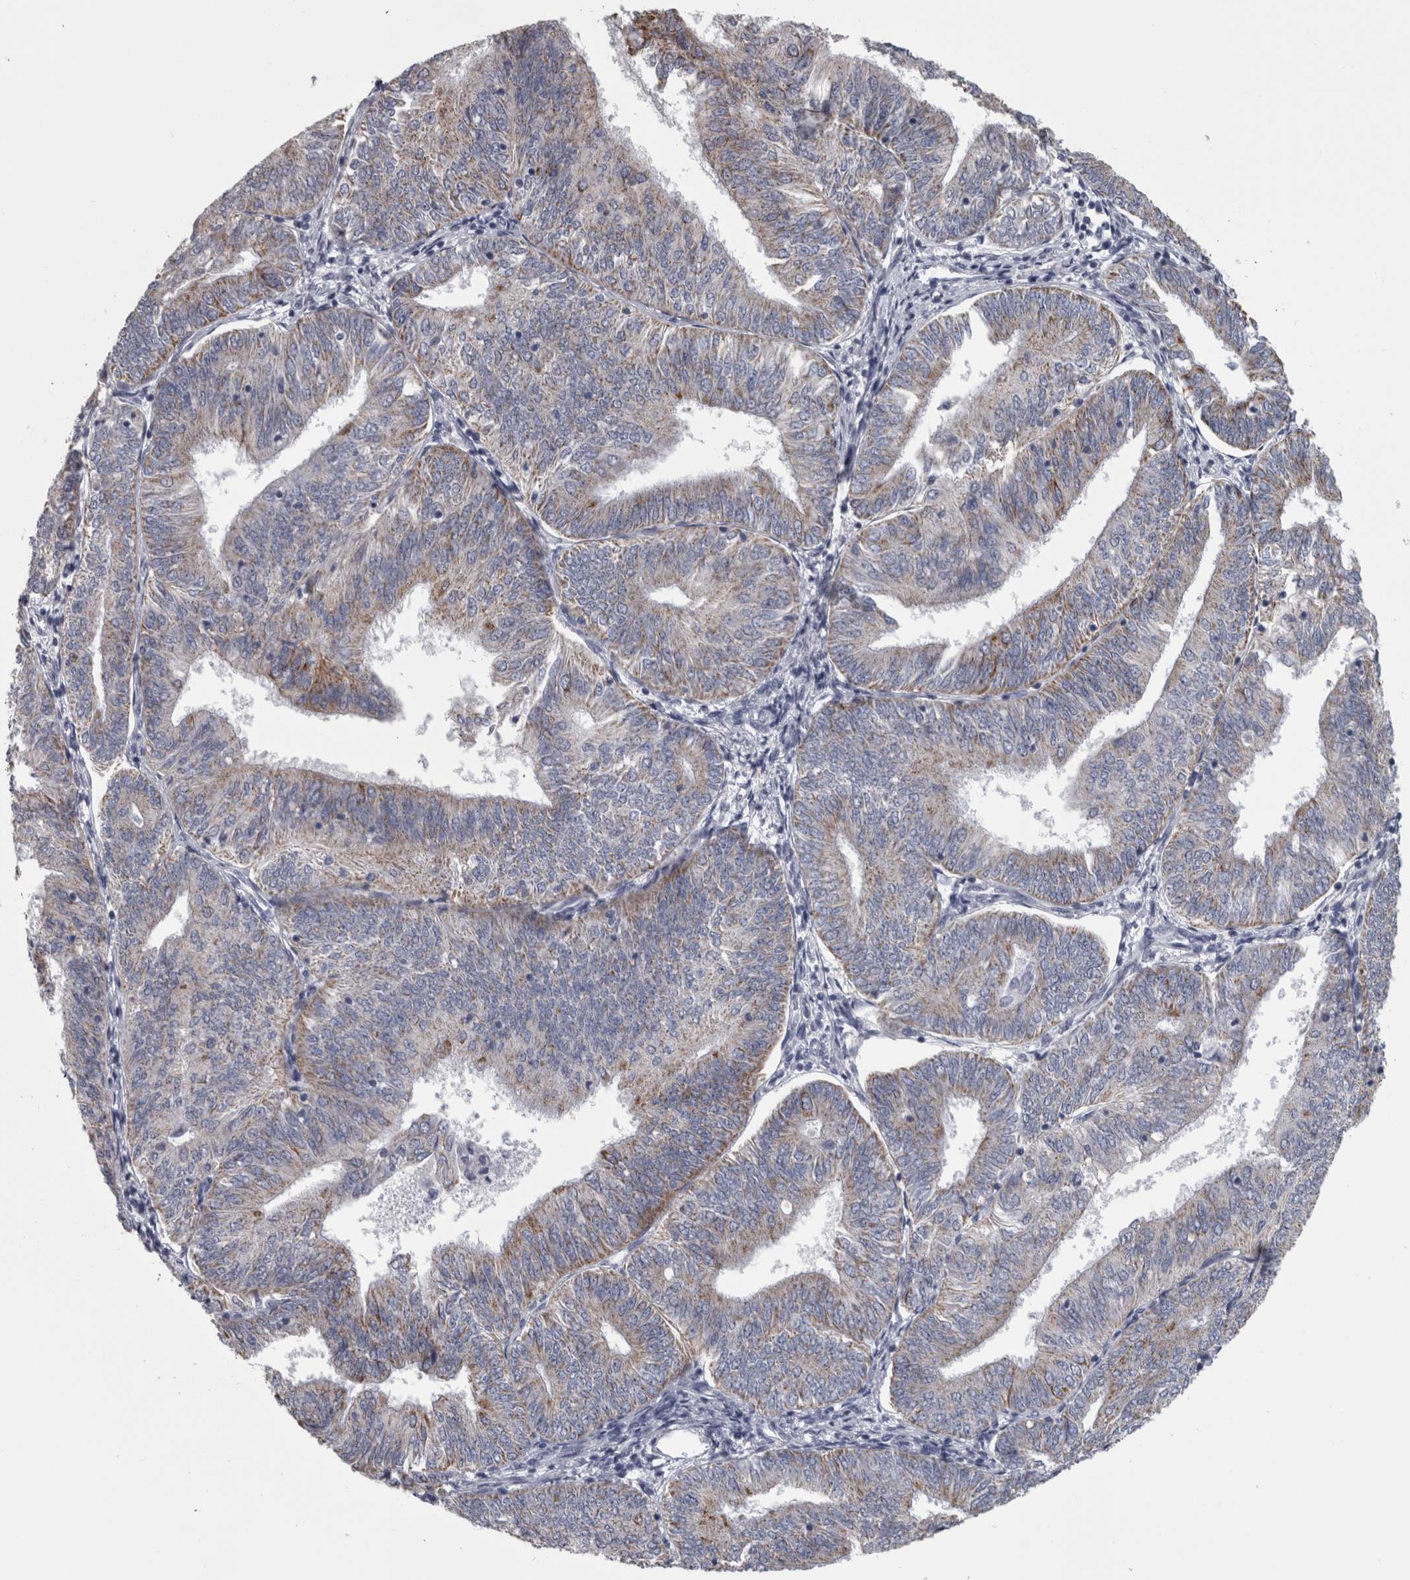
{"staining": {"intensity": "weak", "quantity": "25%-75%", "location": "cytoplasmic/membranous"}, "tissue": "endometrial cancer", "cell_type": "Tumor cells", "image_type": "cancer", "snomed": [{"axis": "morphology", "description": "Adenocarcinoma, NOS"}, {"axis": "topography", "description": "Endometrium"}], "caption": "A high-resolution photomicrograph shows immunohistochemistry (IHC) staining of endometrial cancer, which demonstrates weak cytoplasmic/membranous expression in approximately 25%-75% of tumor cells. (DAB = brown stain, brightfield microscopy at high magnification).", "gene": "DBT", "patient": {"sex": "female", "age": 58}}